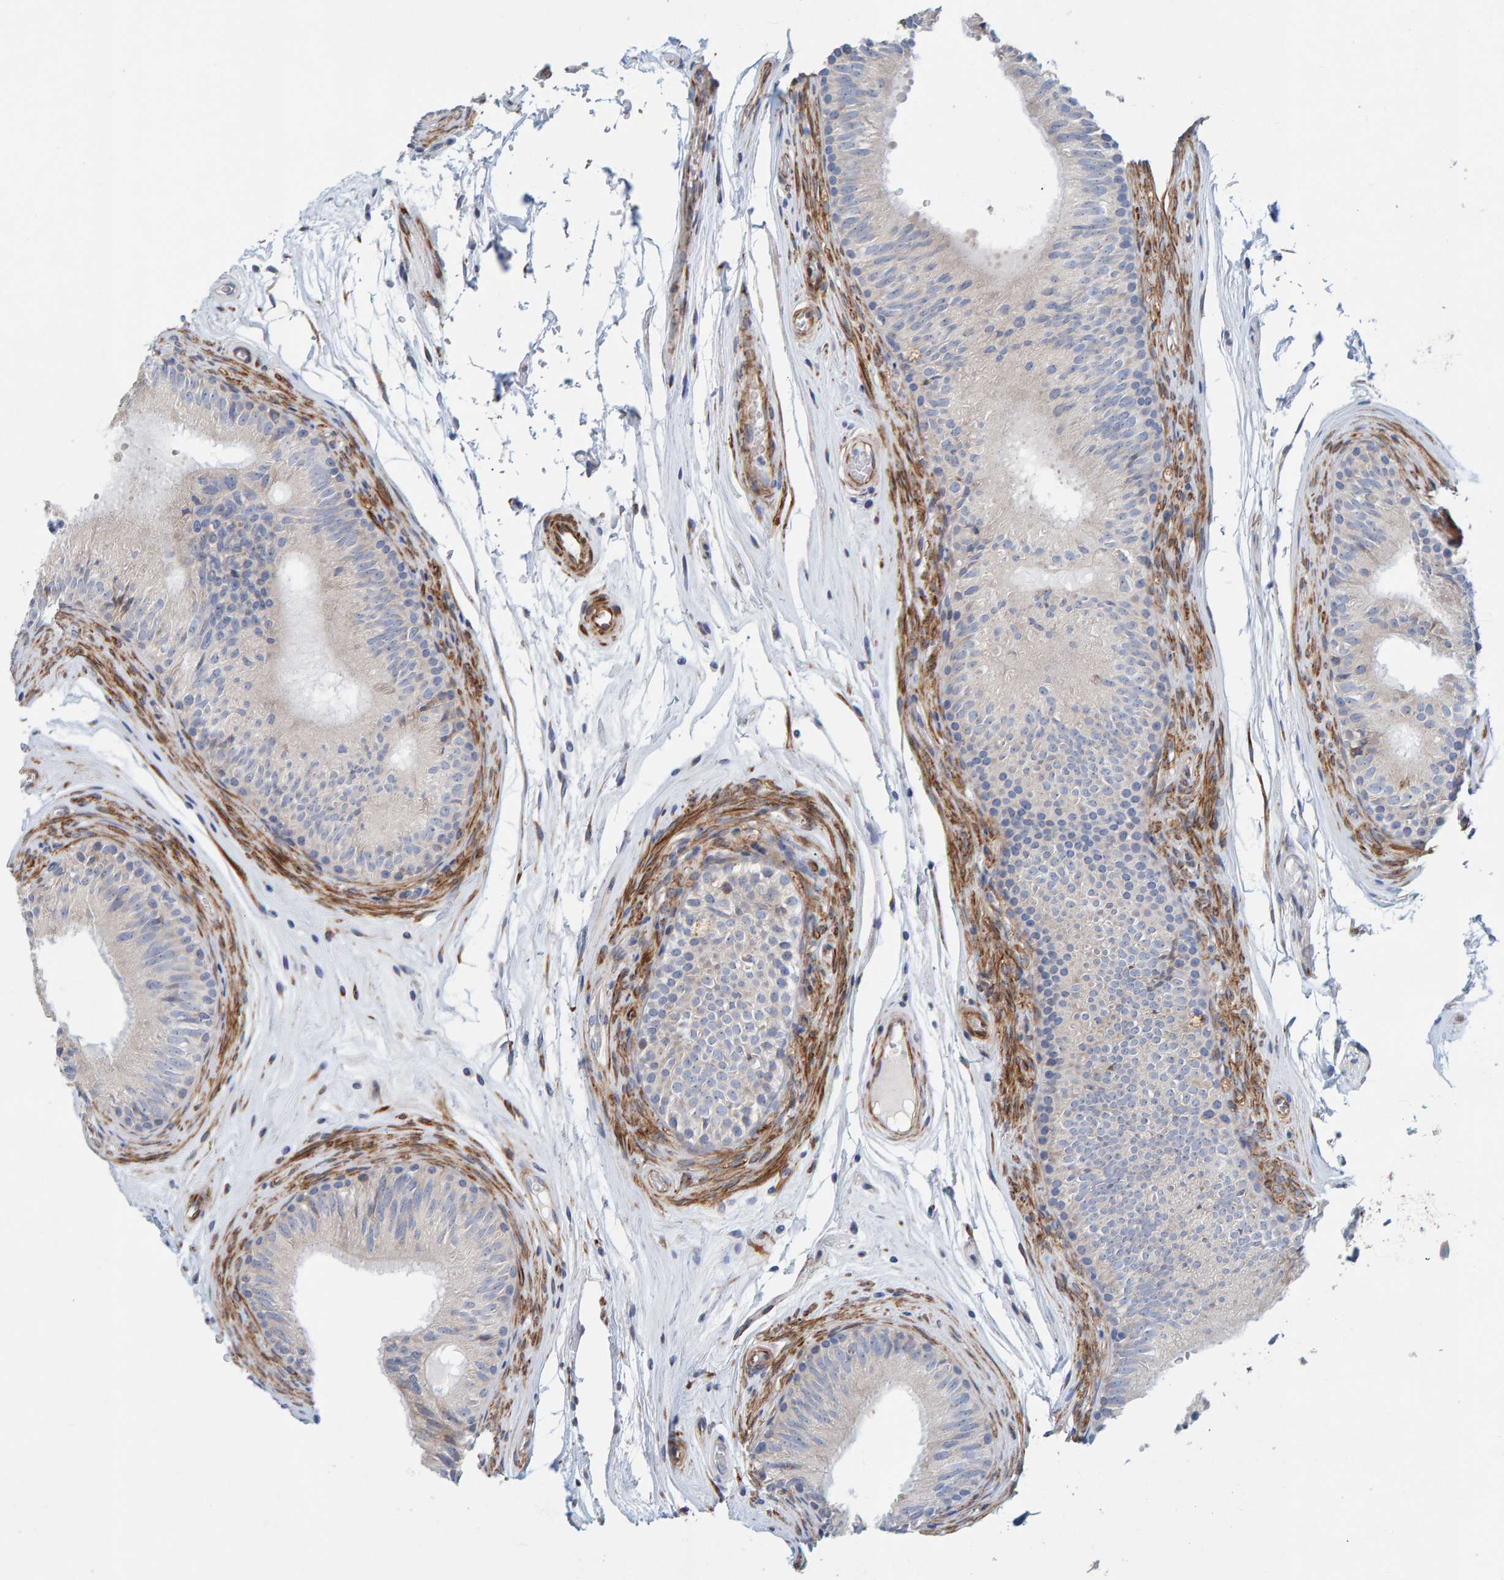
{"staining": {"intensity": "weak", "quantity": "<25%", "location": "cytoplasmic/membranous"}, "tissue": "epididymis", "cell_type": "Glandular cells", "image_type": "normal", "snomed": [{"axis": "morphology", "description": "Normal tissue, NOS"}, {"axis": "topography", "description": "Epididymis"}], "caption": "Immunohistochemistry (IHC) photomicrograph of unremarkable human epididymis stained for a protein (brown), which displays no positivity in glandular cells.", "gene": "MMP16", "patient": {"sex": "male", "age": 36}}